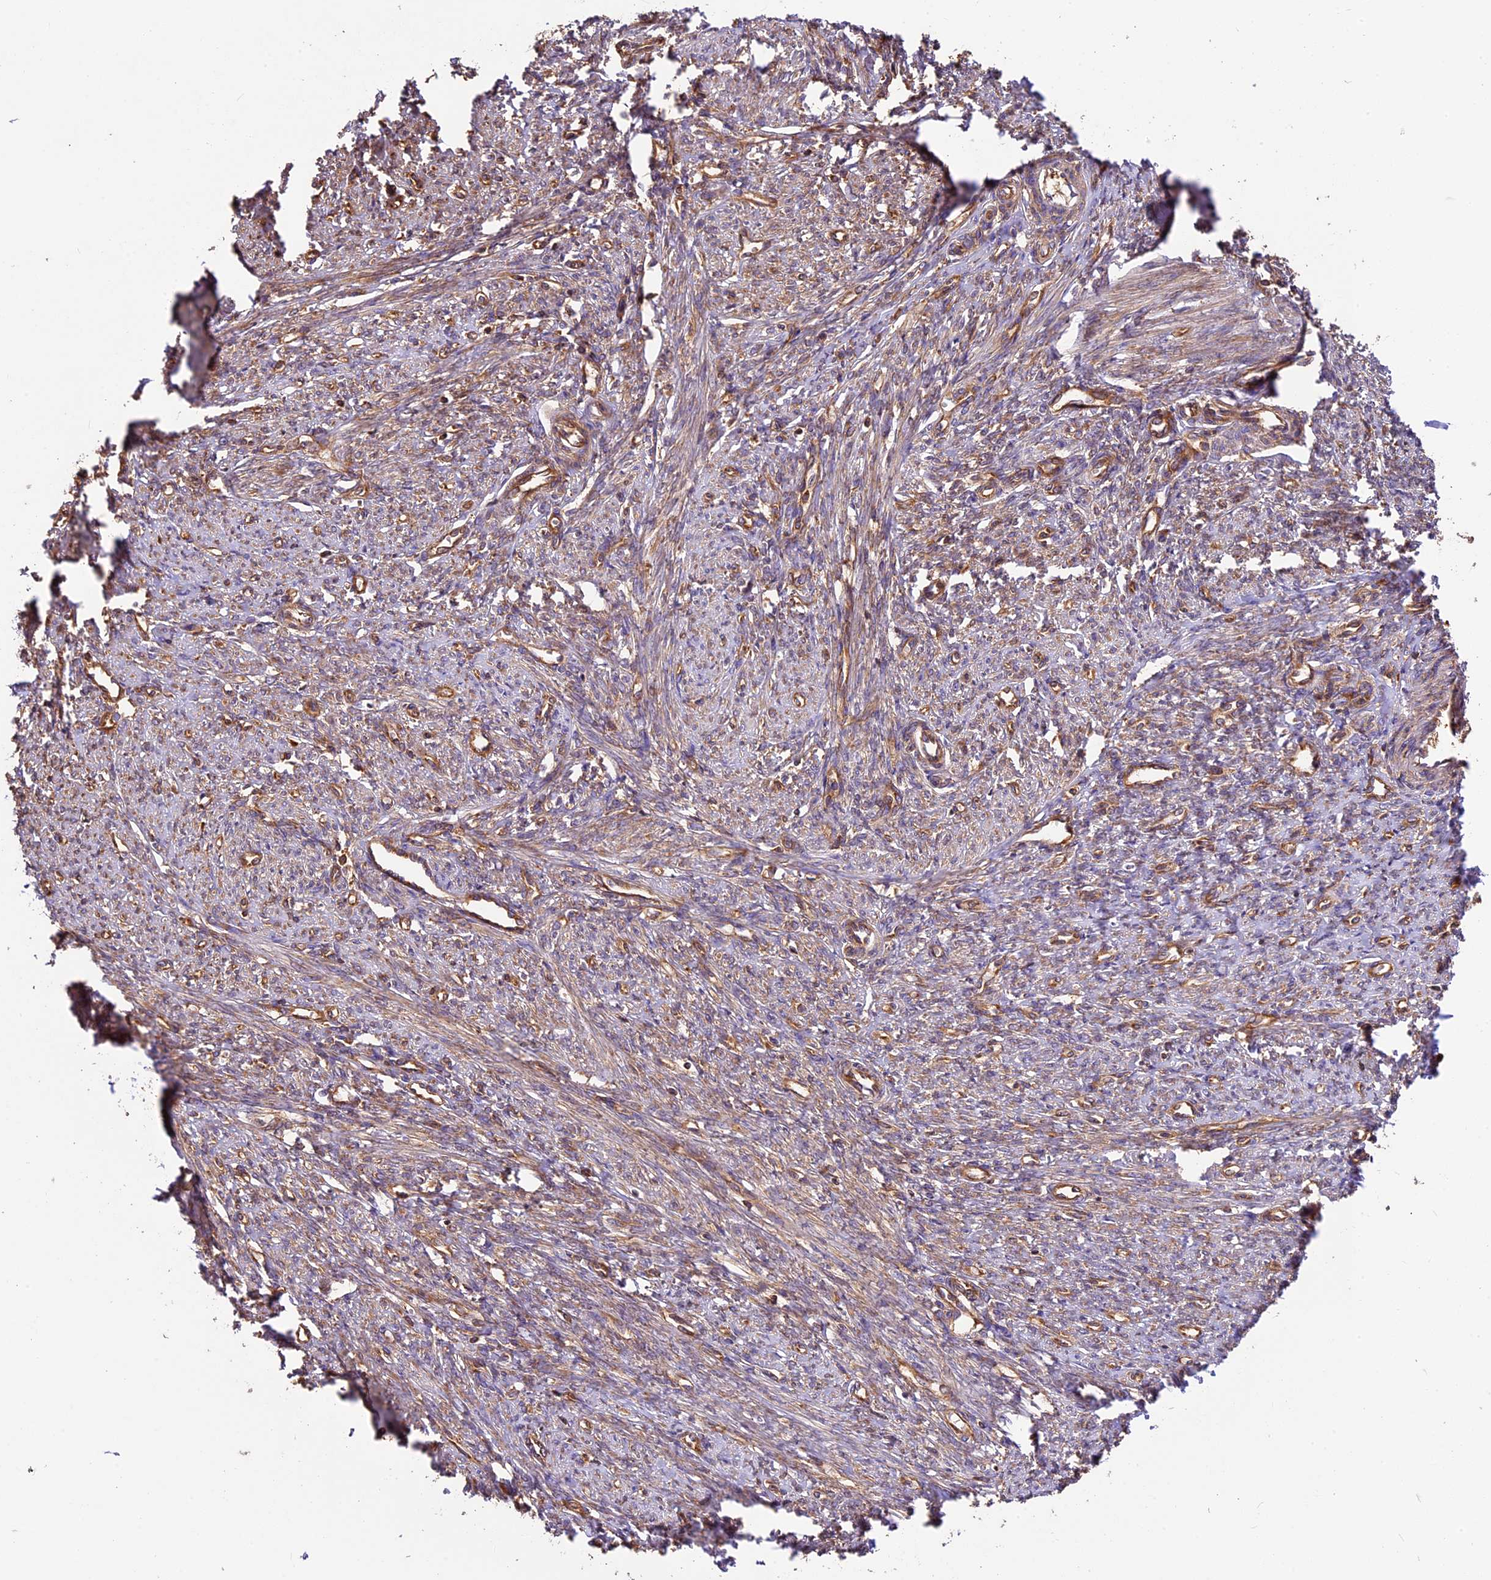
{"staining": {"intensity": "moderate", "quantity": "25%-75%", "location": "cytoplasmic/membranous"}, "tissue": "smooth muscle", "cell_type": "Smooth muscle cells", "image_type": "normal", "snomed": [{"axis": "morphology", "description": "Normal tissue, NOS"}, {"axis": "topography", "description": "Smooth muscle"}, {"axis": "topography", "description": "Uterus"}], "caption": "Approximately 25%-75% of smooth muscle cells in unremarkable smooth muscle display moderate cytoplasmic/membranous protein expression as visualized by brown immunohistochemical staining.", "gene": "KARS1", "patient": {"sex": "female", "age": 59}}